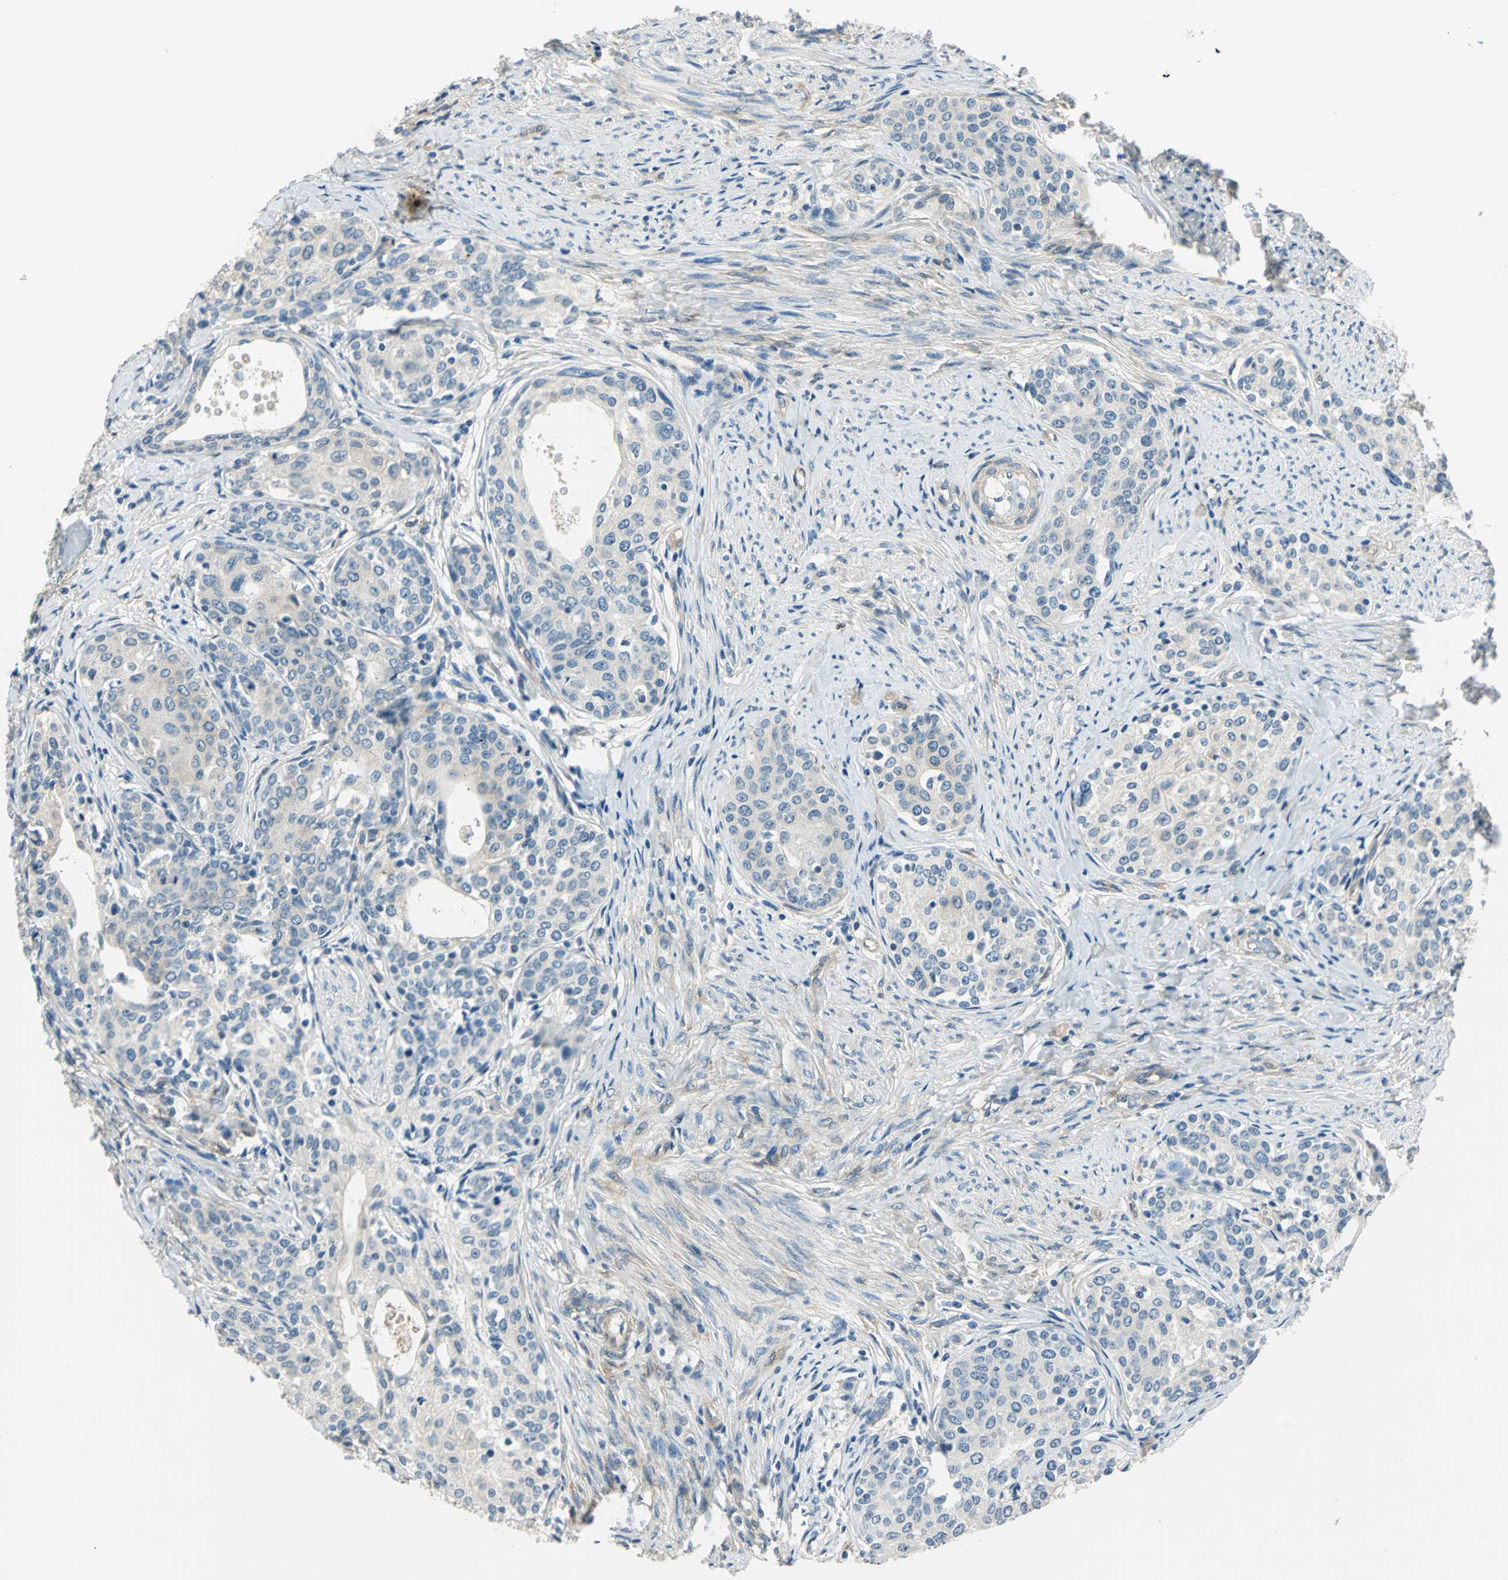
{"staining": {"intensity": "negative", "quantity": "none", "location": "none"}, "tissue": "cervical cancer", "cell_type": "Tumor cells", "image_type": "cancer", "snomed": [{"axis": "morphology", "description": "Squamous cell carcinoma, NOS"}, {"axis": "morphology", "description": "Adenocarcinoma, NOS"}, {"axis": "topography", "description": "Cervix"}], "caption": "Immunohistochemical staining of cervical squamous cell carcinoma exhibits no significant staining in tumor cells. The staining was performed using DAB (3,3'-diaminobenzidine) to visualize the protein expression in brown, while the nuclei were stained in blue with hematoxylin (Magnification: 20x).", "gene": "CDC42EP1", "patient": {"sex": "female", "age": 52}}